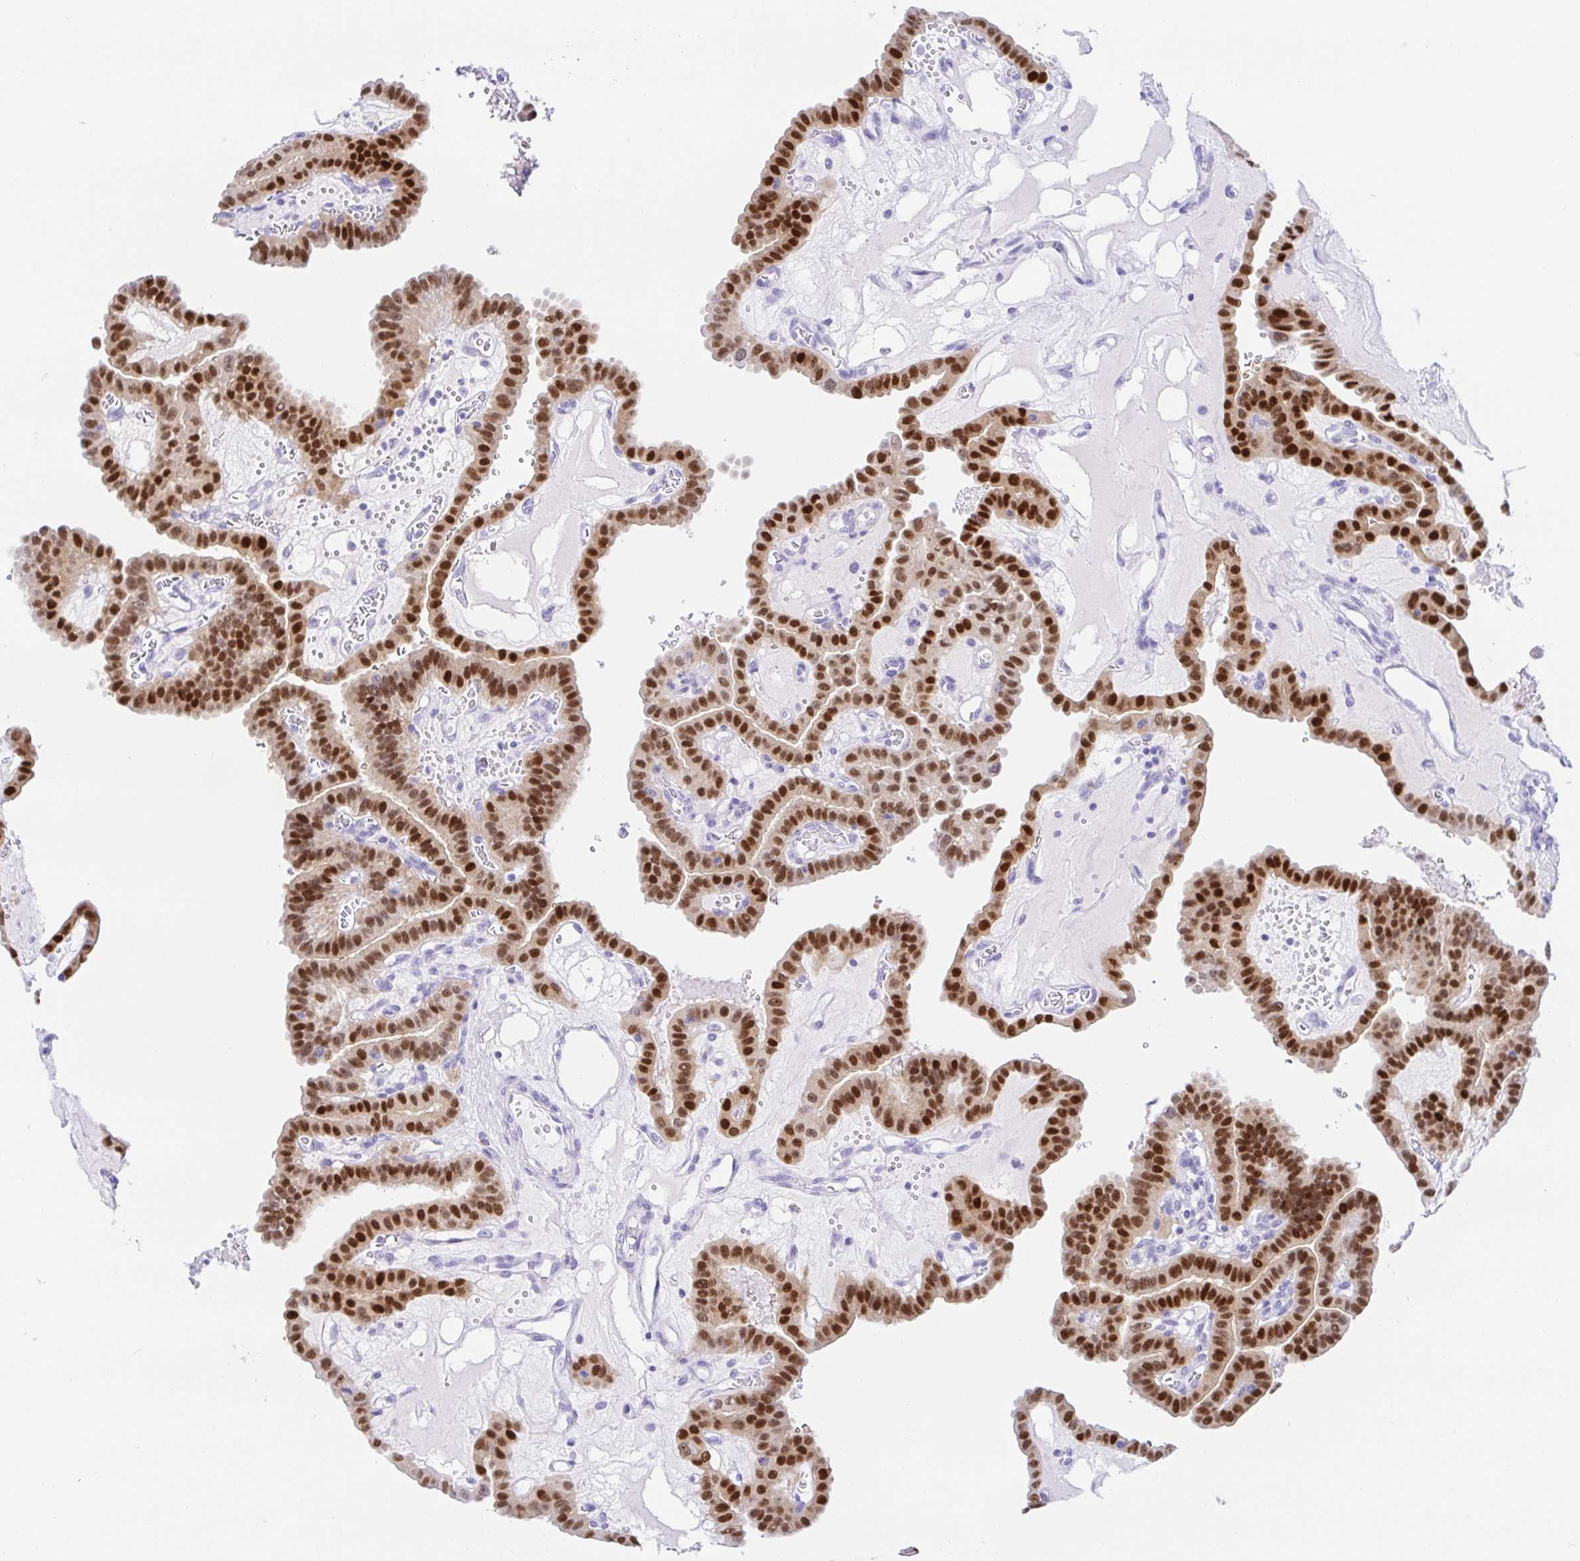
{"staining": {"intensity": "strong", "quantity": ">75%", "location": "nuclear"}, "tissue": "thyroid cancer", "cell_type": "Tumor cells", "image_type": "cancer", "snomed": [{"axis": "morphology", "description": "Papillary adenocarcinoma, NOS"}, {"axis": "topography", "description": "Thyroid gland"}], "caption": "Strong nuclear protein expression is appreciated in about >75% of tumor cells in thyroid cancer. (DAB (3,3'-diaminobenzidine) IHC, brown staining for protein, blue staining for nuclei).", "gene": "PAX8", "patient": {"sex": "male", "age": 87}}